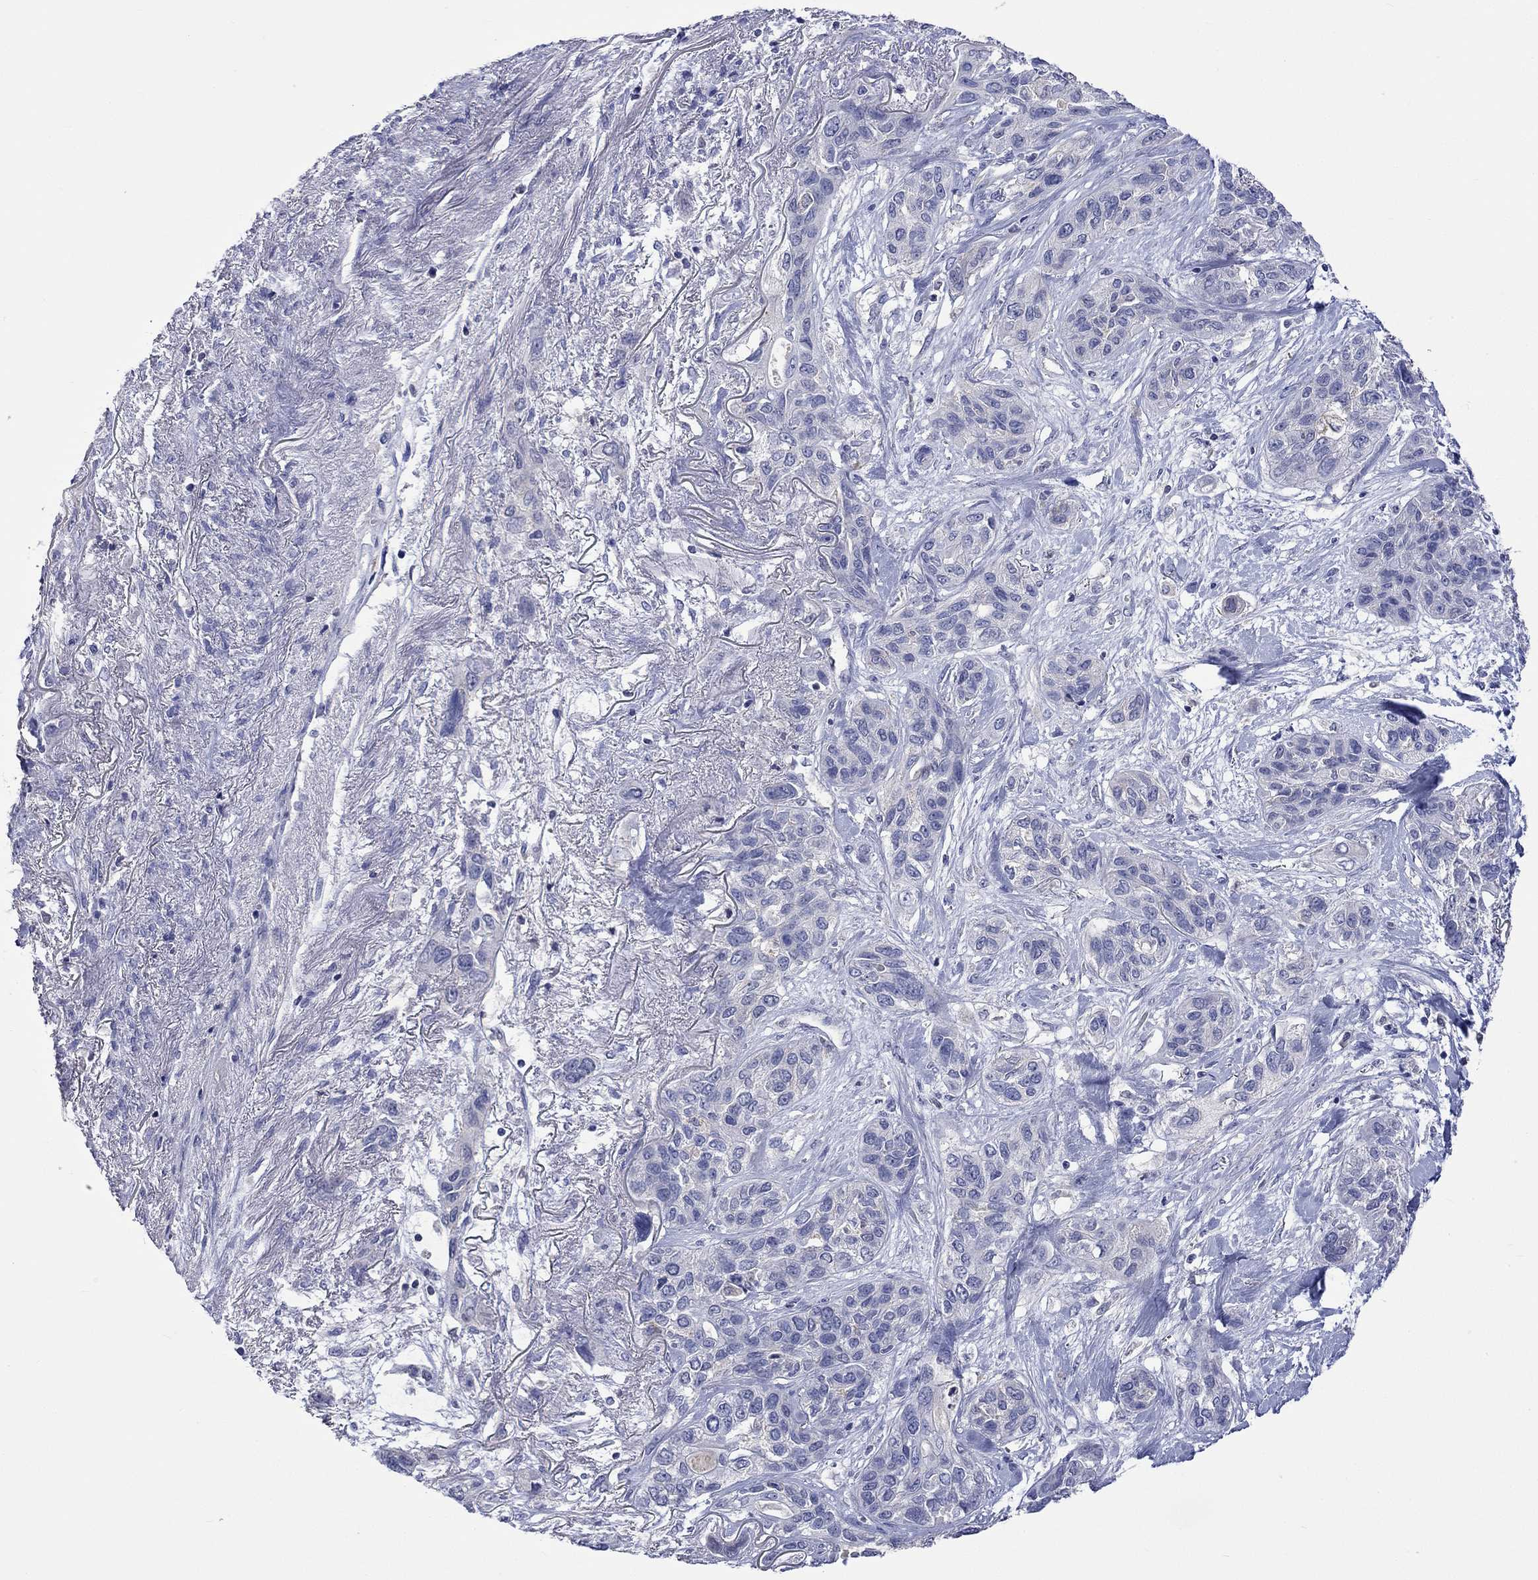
{"staining": {"intensity": "negative", "quantity": "none", "location": "none"}, "tissue": "lung cancer", "cell_type": "Tumor cells", "image_type": "cancer", "snomed": [{"axis": "morphology", "description": "Squamous cell carcinoma, NOS"}, {"axis": "topography", "description": "Lung"}], "caption": "IHC of human squamous cell carcinoma (lung) demonstrates no positivity in tumor cells. The staining is performed using DAB brown chromogen with nuclei counter-stained in using hematoxylin.", "gene": "LRFN4", "patient": {"sex": "female", "age": 70}}